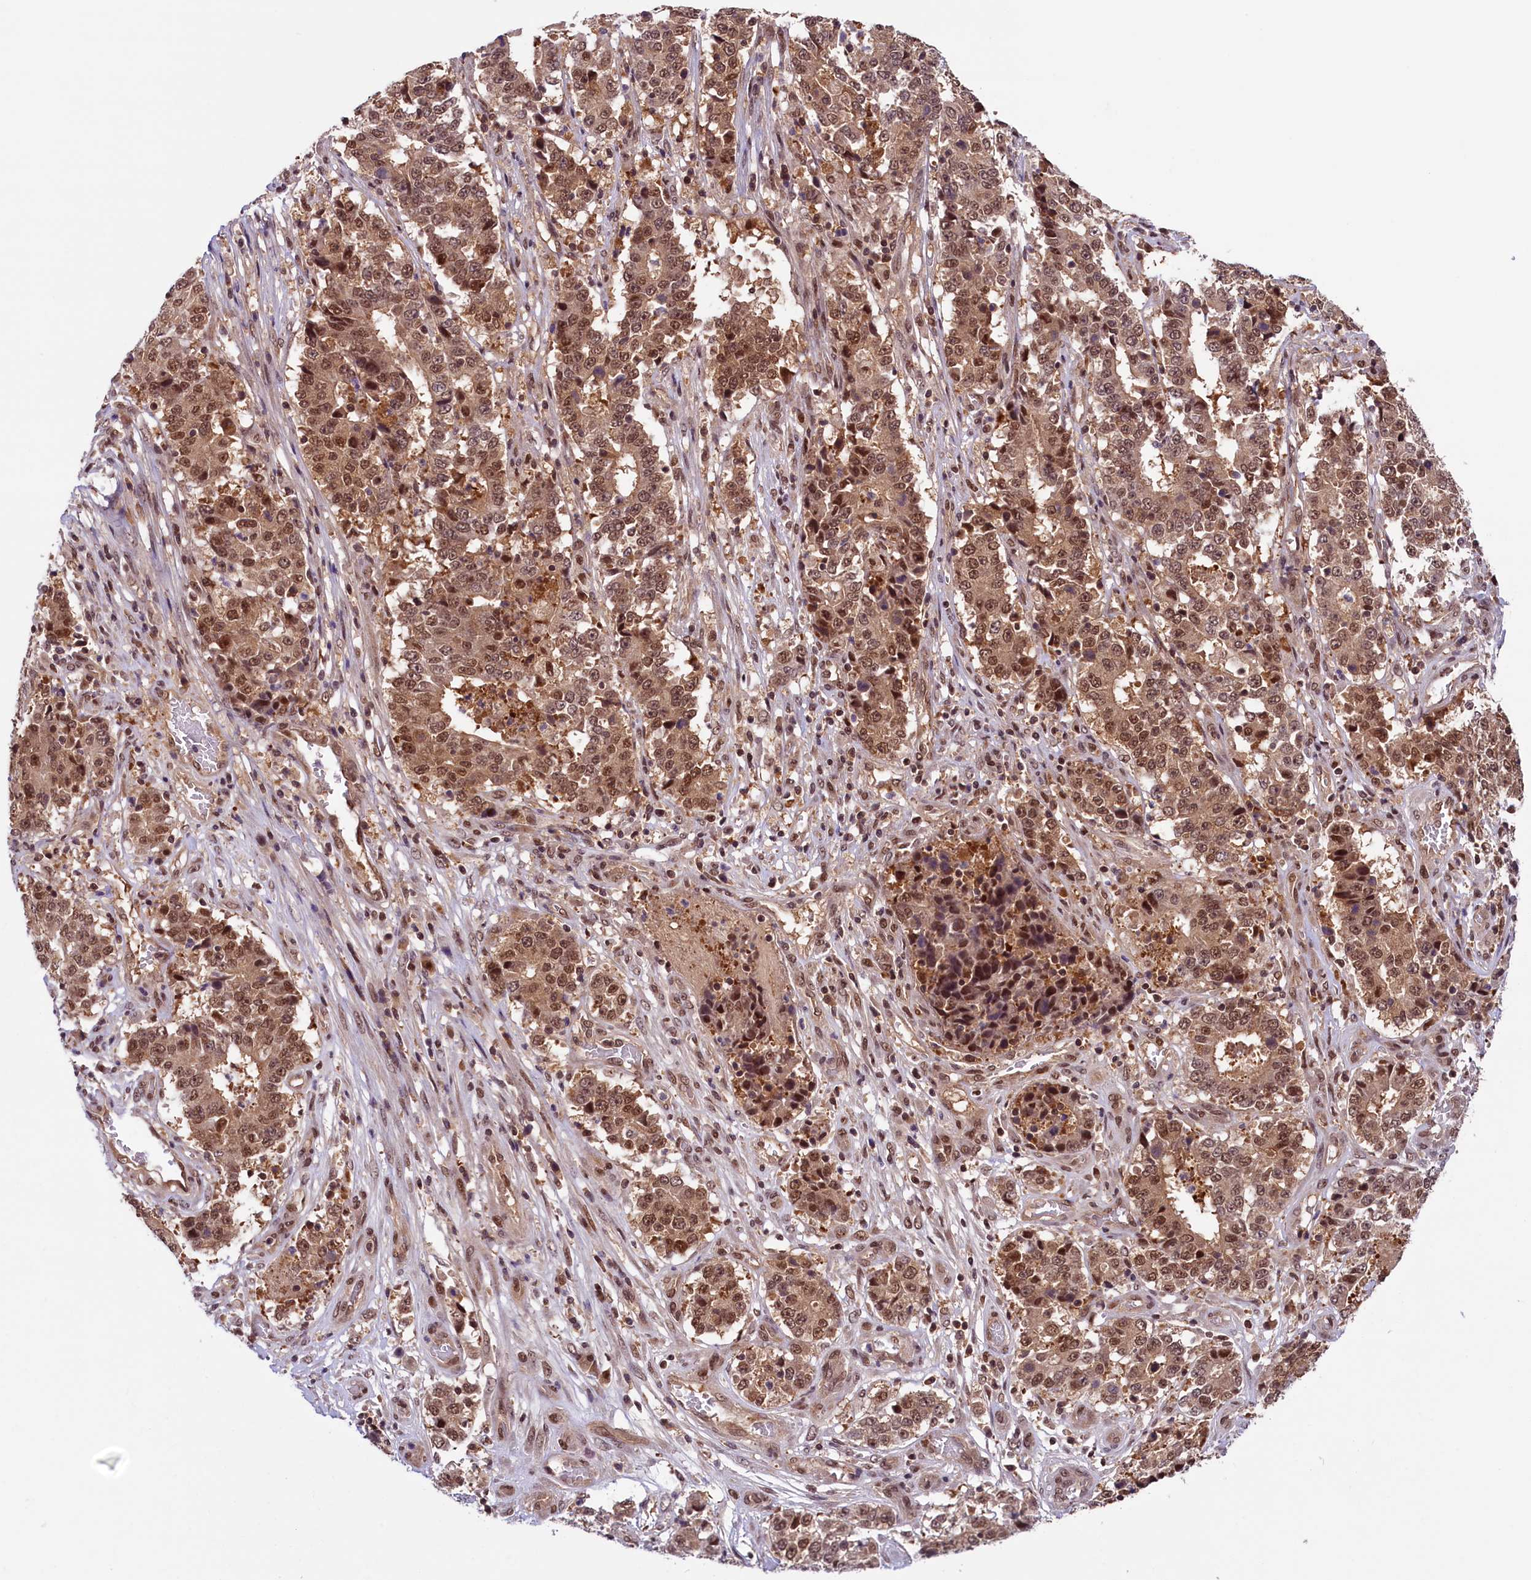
{"staining": {"intensity": "moderate", "quantity": ">75%", "location": "cytoplasmic/membranous,nuclear"}, "tissue": "stomach cancer", "cell_type": "Tumor cells", "image_type": "cancer", "snomed": [{"axis": "morphology", "description": "Adenocarcinoma, NOS"}, {"axis": "topography", "description": "Stomach"}], "caption": "This is an image of immunohistochemistry staining of adenocarcinoma (stomach), which shows moderate staining in the cytoplasmic/membranous and nuclear of tumor cells.", "gene": "SLC7A6OS", "patient": {"sex": "male", "age": 59}}